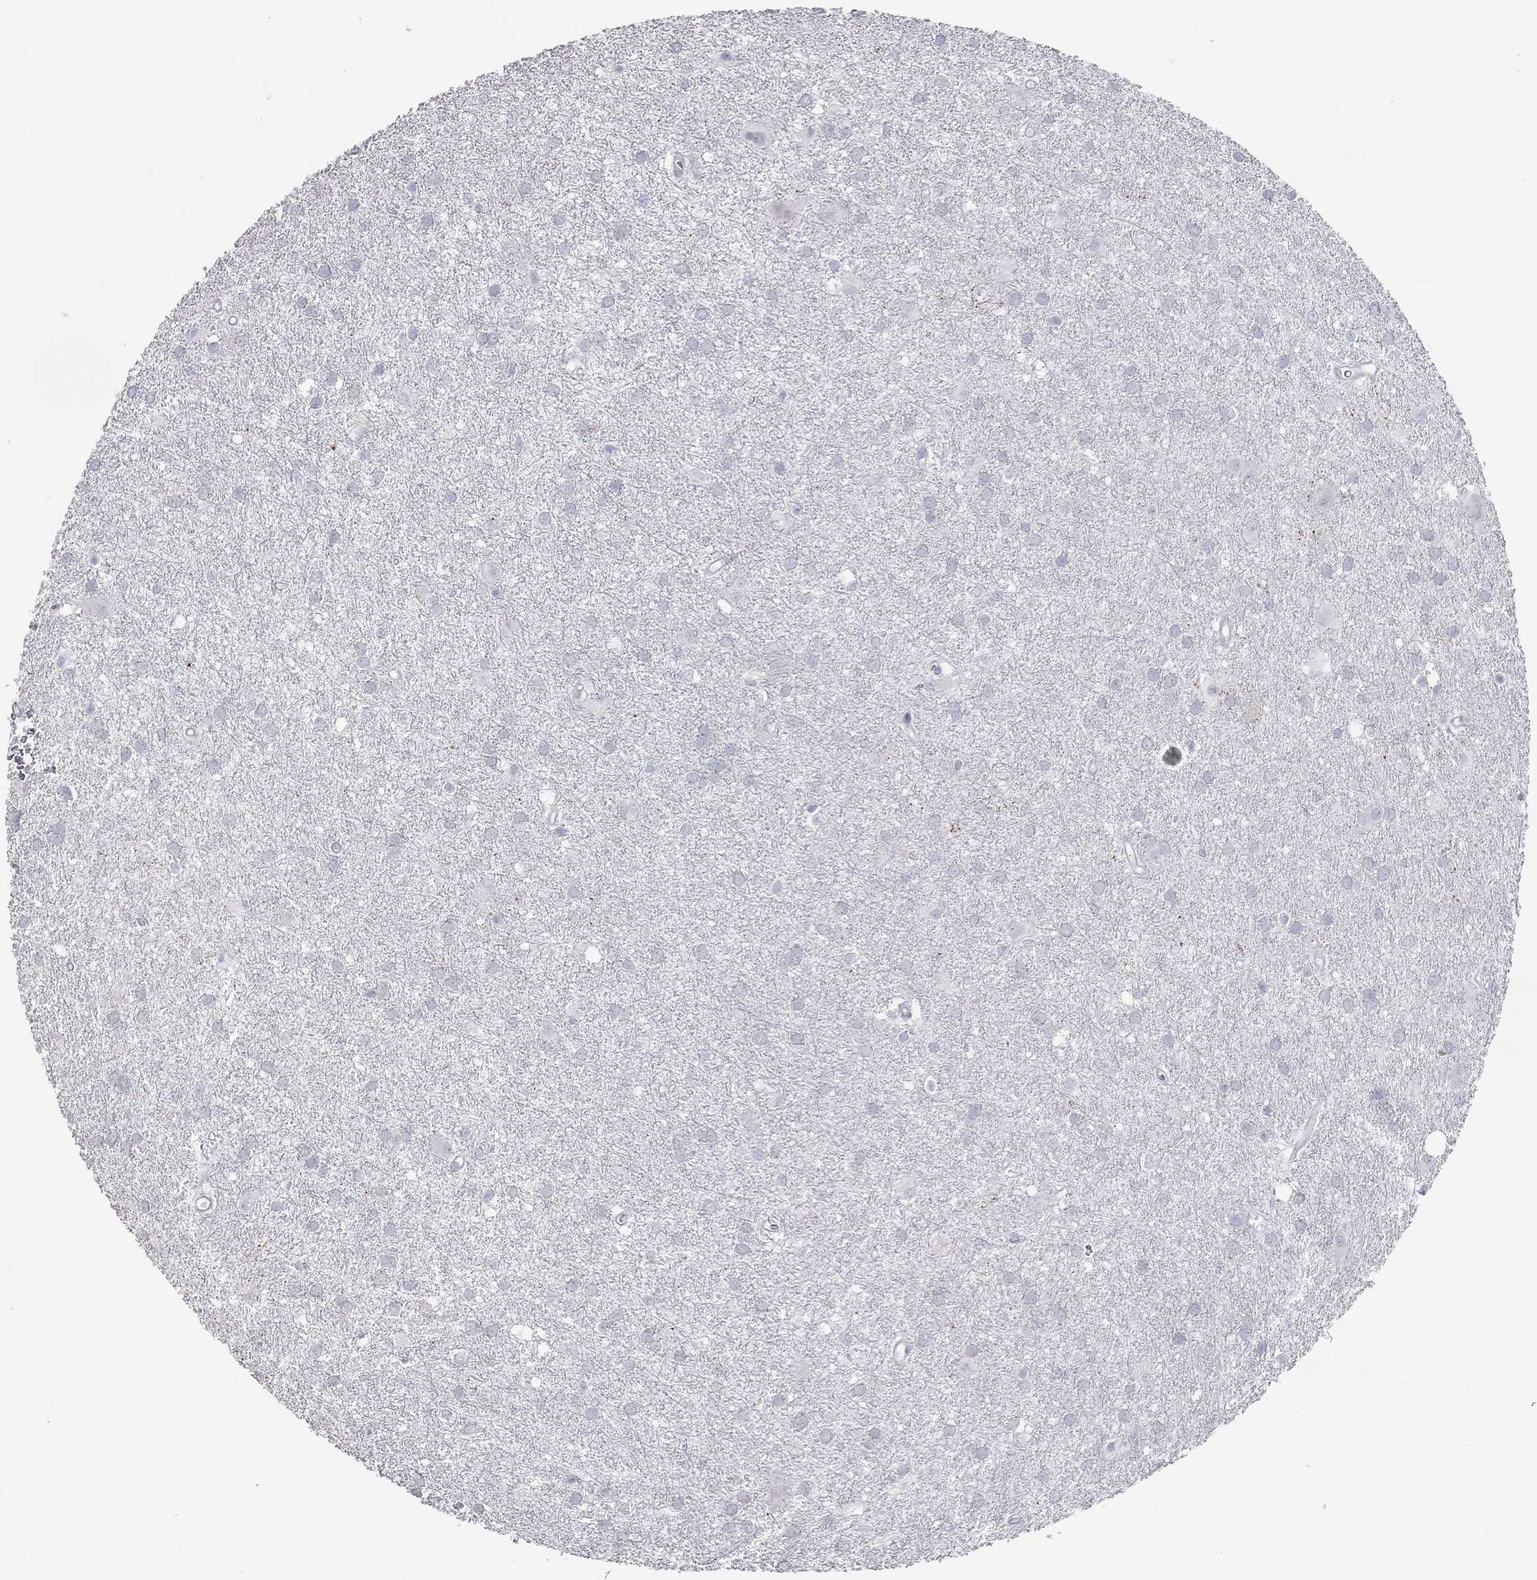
{"staining": {"intensity": "negative", "quantity": "none", "location": "none"}, "tissue": "glioma", "cell_type": "Tumor cells", "image_type": "cancer", "snomed": [{"axis": "morphology", "description": "Glioma, malignant, Low grade"}, {"axis": "topography", "description": "Brain"}], "caption": "Tumor cells show no significant protein expression in glioma.", "gene": "TAC1", "patient": {"sex": "male", "age": 58}}